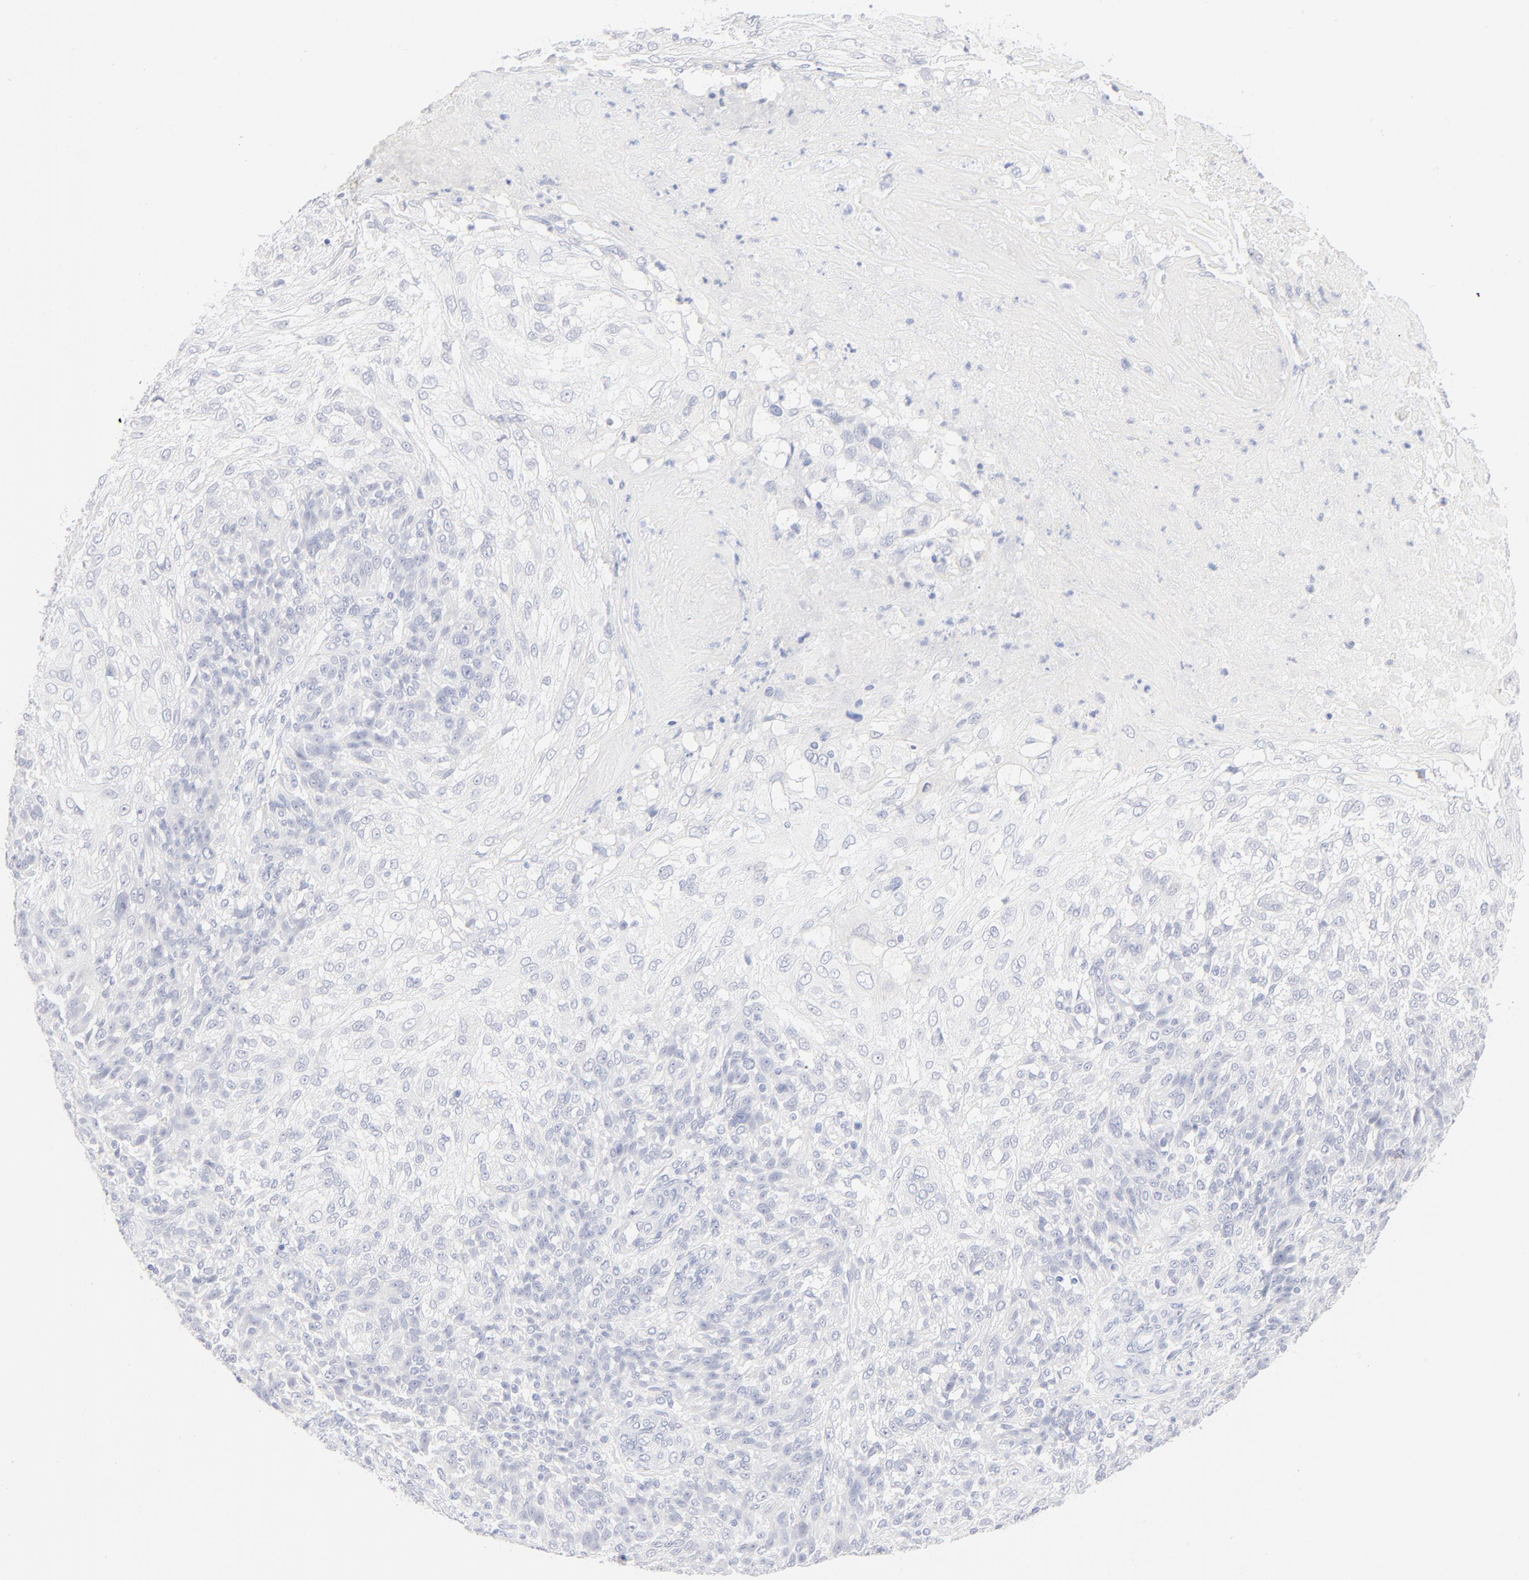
{"staining": {"intensity": "negative", "quantity": "none", "location": "none"}, "tissue": "skin cancer", "cell_type": "Tumor cells", "image_type": "cancer", "snomed": [{"axis": "morphology", "description": "Normal tissue, NOS"}, {"axis": "morphology", "description": "Squamous cell carcinoma, NOS"}, {"axis": "topography", "description": "Skin"}], "caption": "Skin cancer stained for a protein using IHC displays no positivity tumor cells.", "gene": "ONECUT1", "patient": {"sex": "female", "age": 83}}